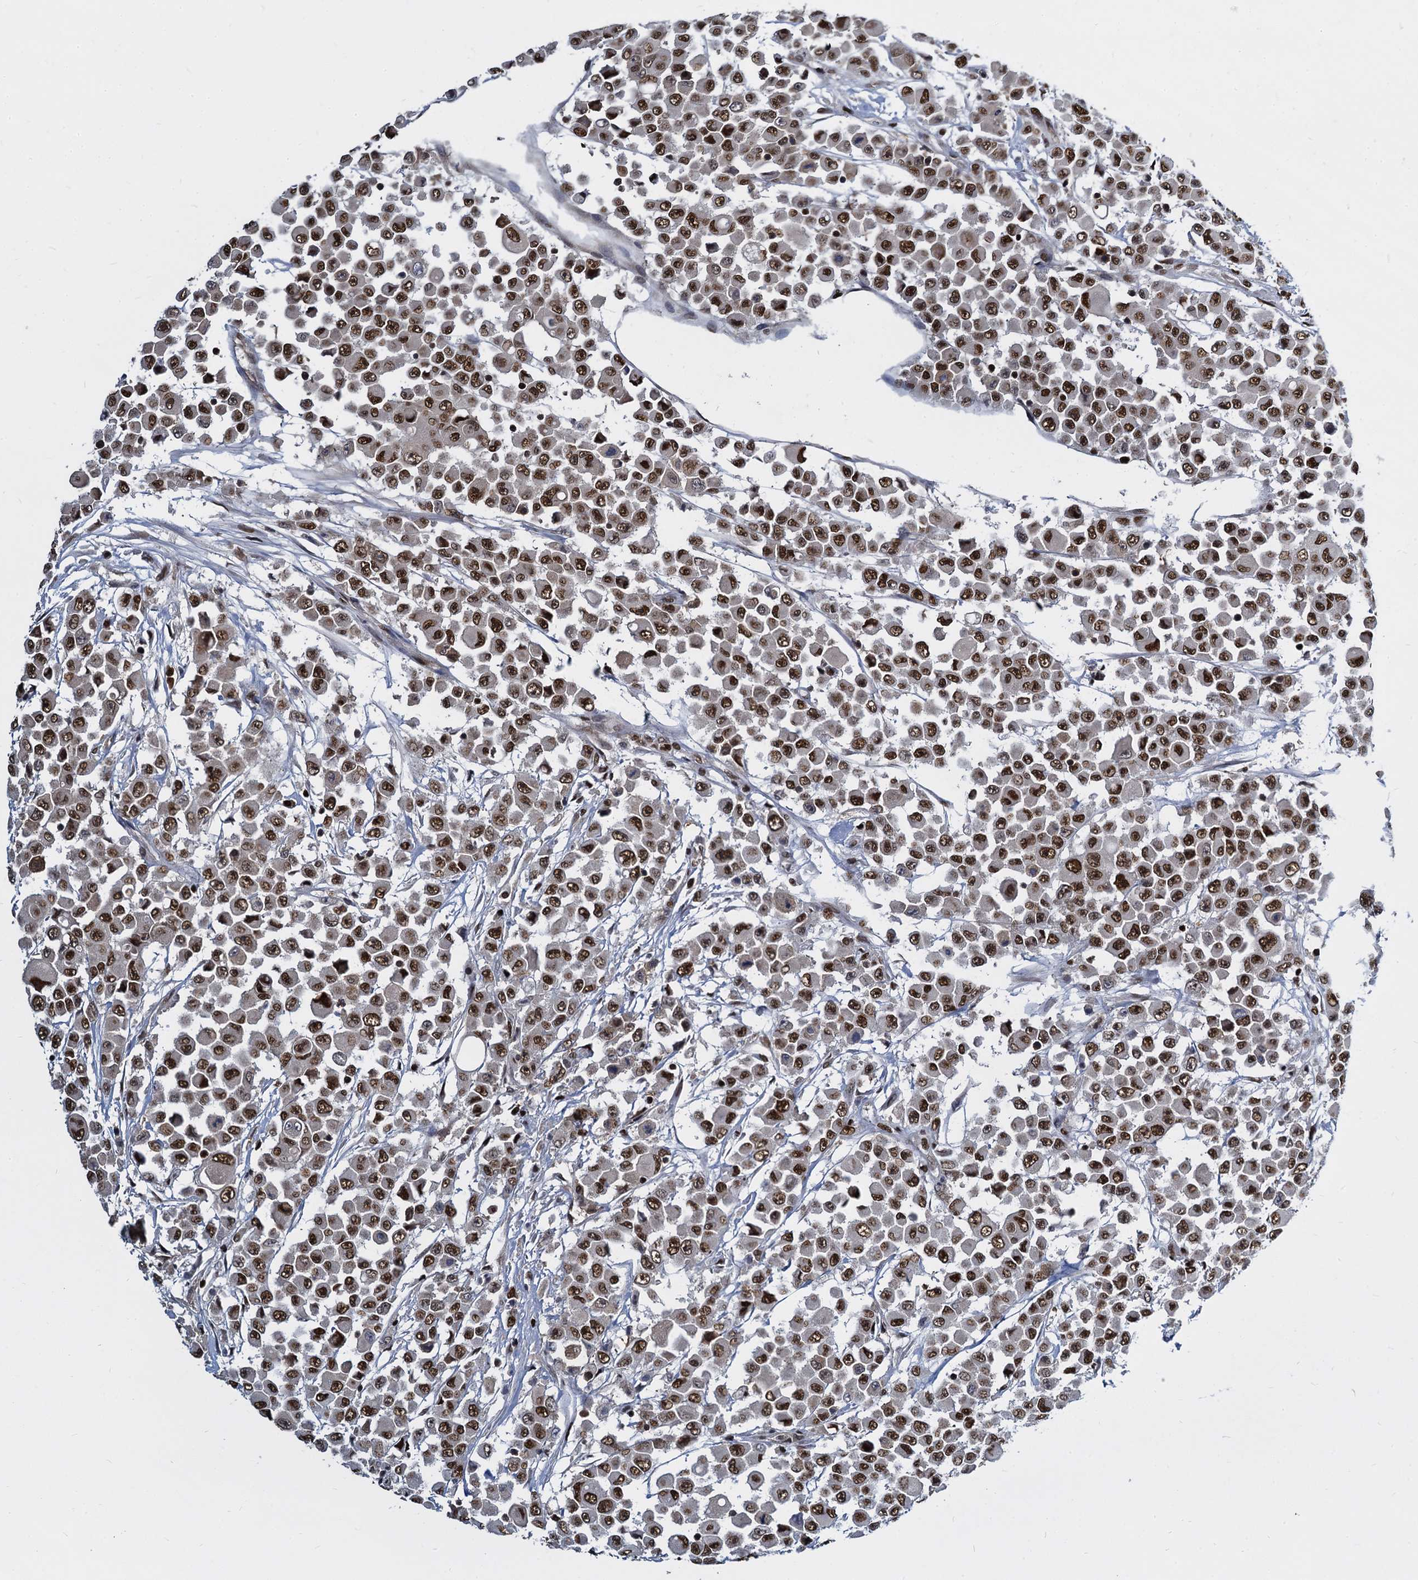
{"staining": {"intensity": "strong", "quantity": ">75%", "location": "nuclear"}, "tissue": "colorectal cancer", "cell_type": "Tumor cells", "image_type": "cancer", "snomed": [{"axis": "morphology", "description": "Adenocarcinoma, NOS"}, {"axis": "topography", "description": "Colon"}], "caption": "Approximately >75% of tumor cells in human colorectal cancer (adenocarcinoma) reveal strong nuclear protein staining as visualized by brown immunohistochemical staining.", "gene": "DCPS", "patient": {"sex": "male", "age": 51}}